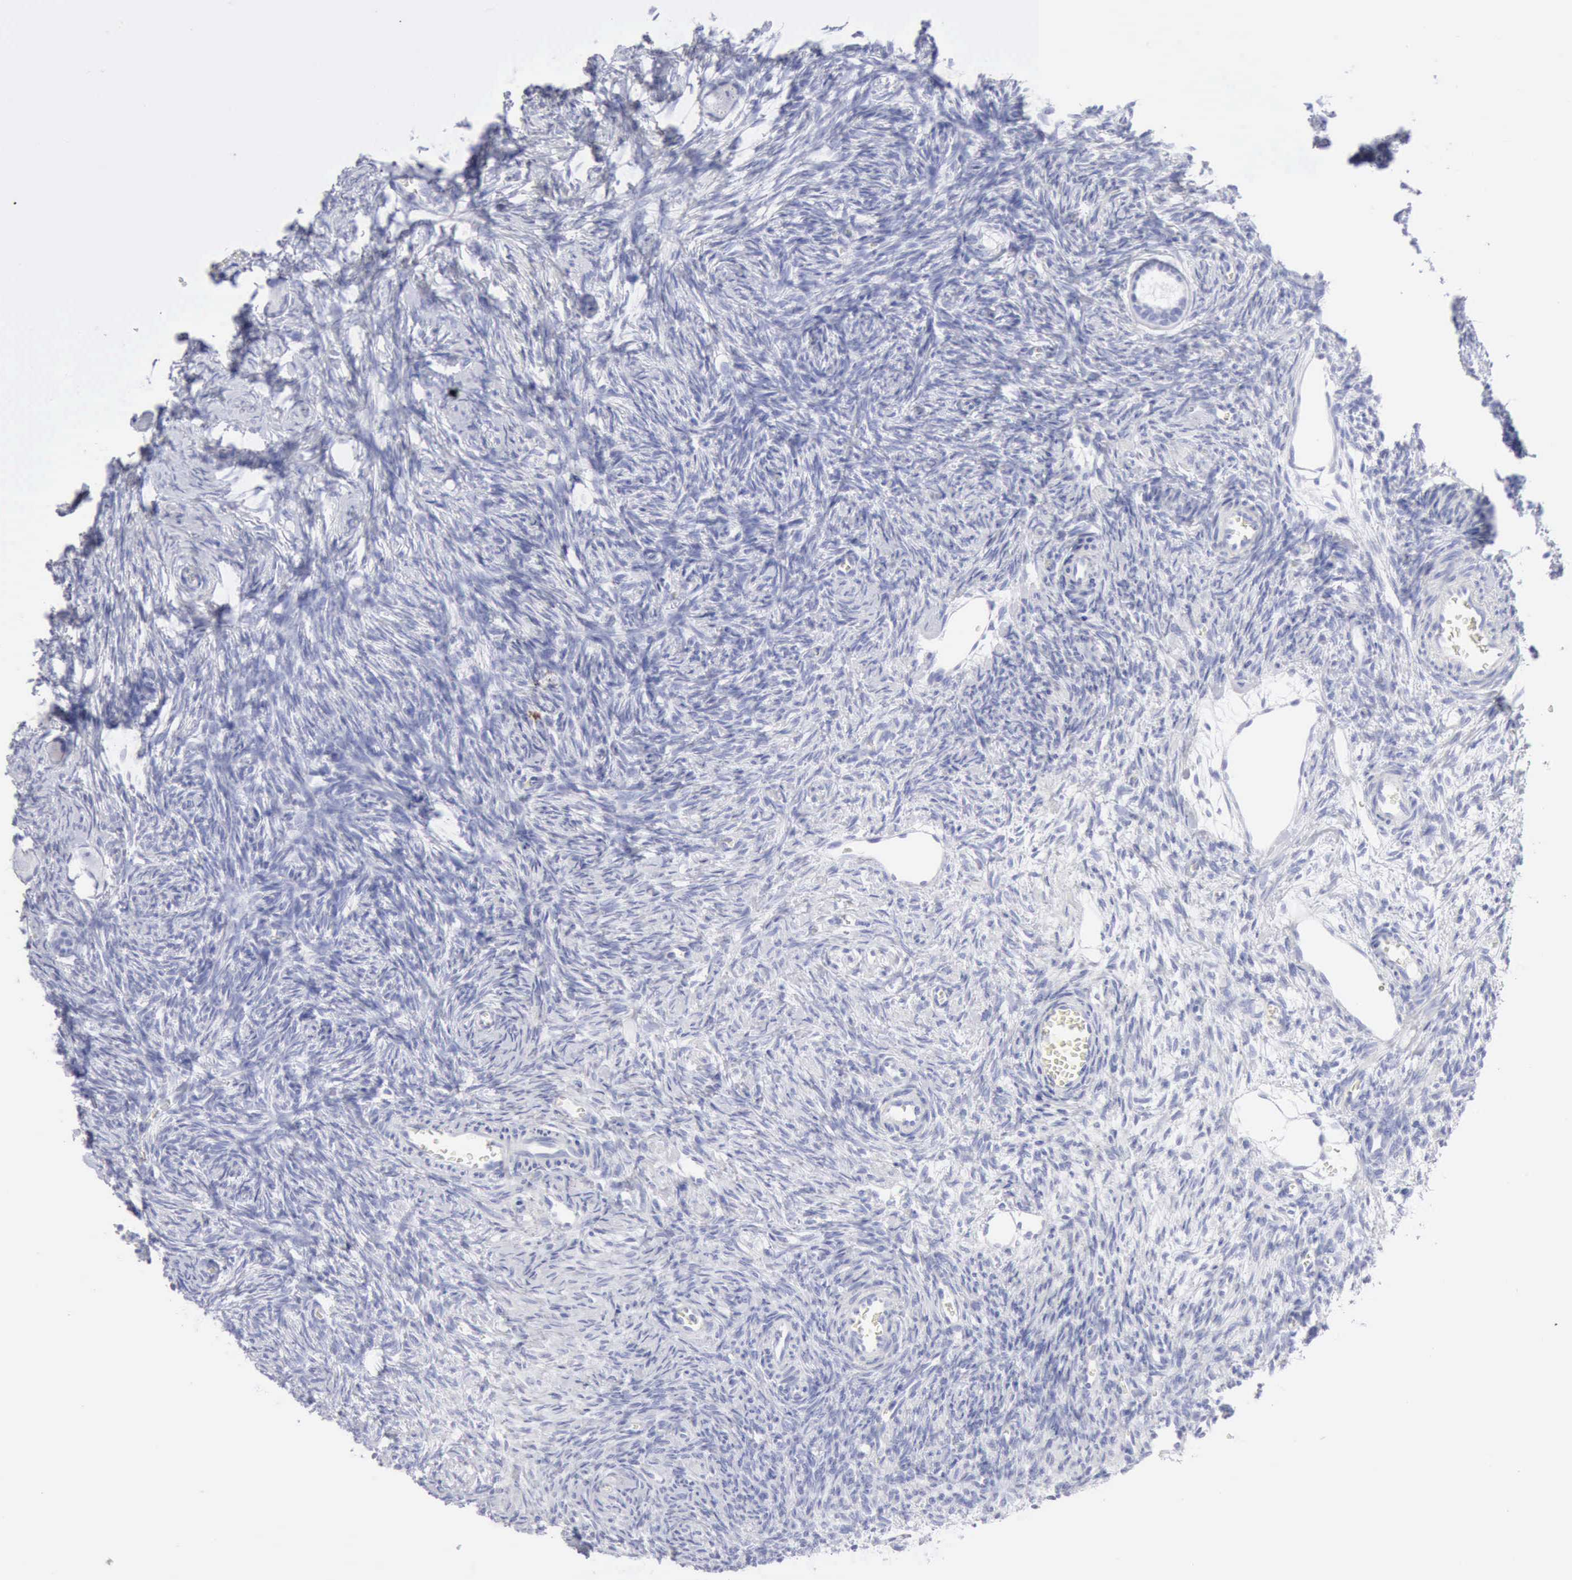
{"staining": {"intensity": "negative", "quantity": "none", "location": "none"}, "tissue": "ovary", "cell_type": "Follicle cells", "image_type": "normal", "snomed": [{"axis": "morphology", "description": "Normal tissue, NOS"}, {"axis": "topography", "description": "Ovary"}], "caption": "The immunohistochemistry micrograph has no significant positivity in follicle cells of ovary.", "gene": "KRT5", "patient": {"sex": "female", "age": 27}}